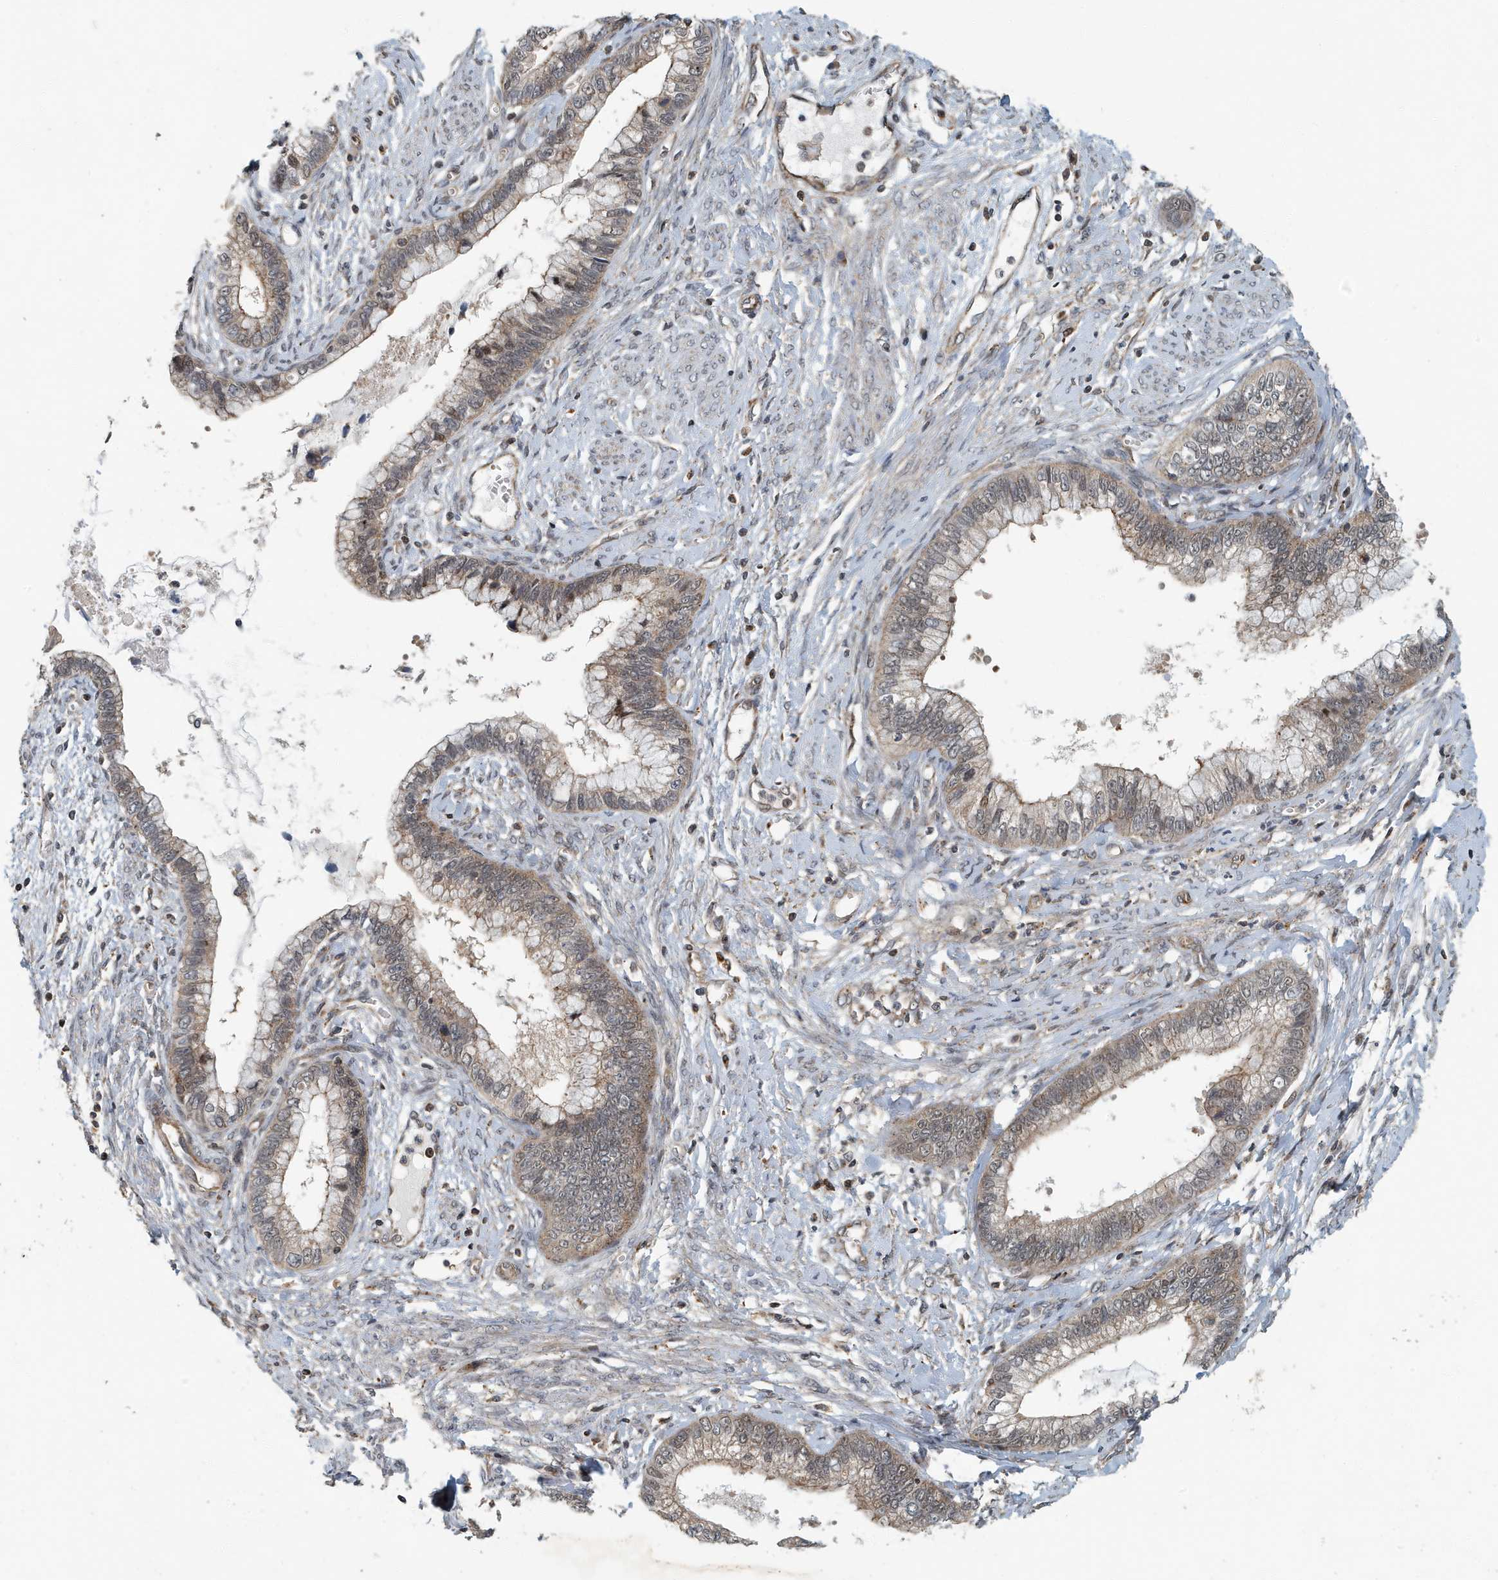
{"staining": {"intensity": "weak", "quantity": "25%-75%", "location": "cytoplasmic/membranous"}, "tissue": "cervical cancer", "cell_type": "Tumor cells", "image_type": "cancer", "snomed": [{"axis": "morphology", "description": "Adenocarcinoma, NOS"}, {"axis": "topography", "description": "Cervix"}], "caption": "The image exhibits a brown stain indicating the presence of a protein in the cytoplasmic/membranous of tumor cells in cervical cancer (adenocarcinoma). Using DAB (brown) and hematoxylin (blue) stains, captured at high magnification using brightfield microscopy.", "gene": "KIF15", "patient": {"sex": "female", "age": 44}}